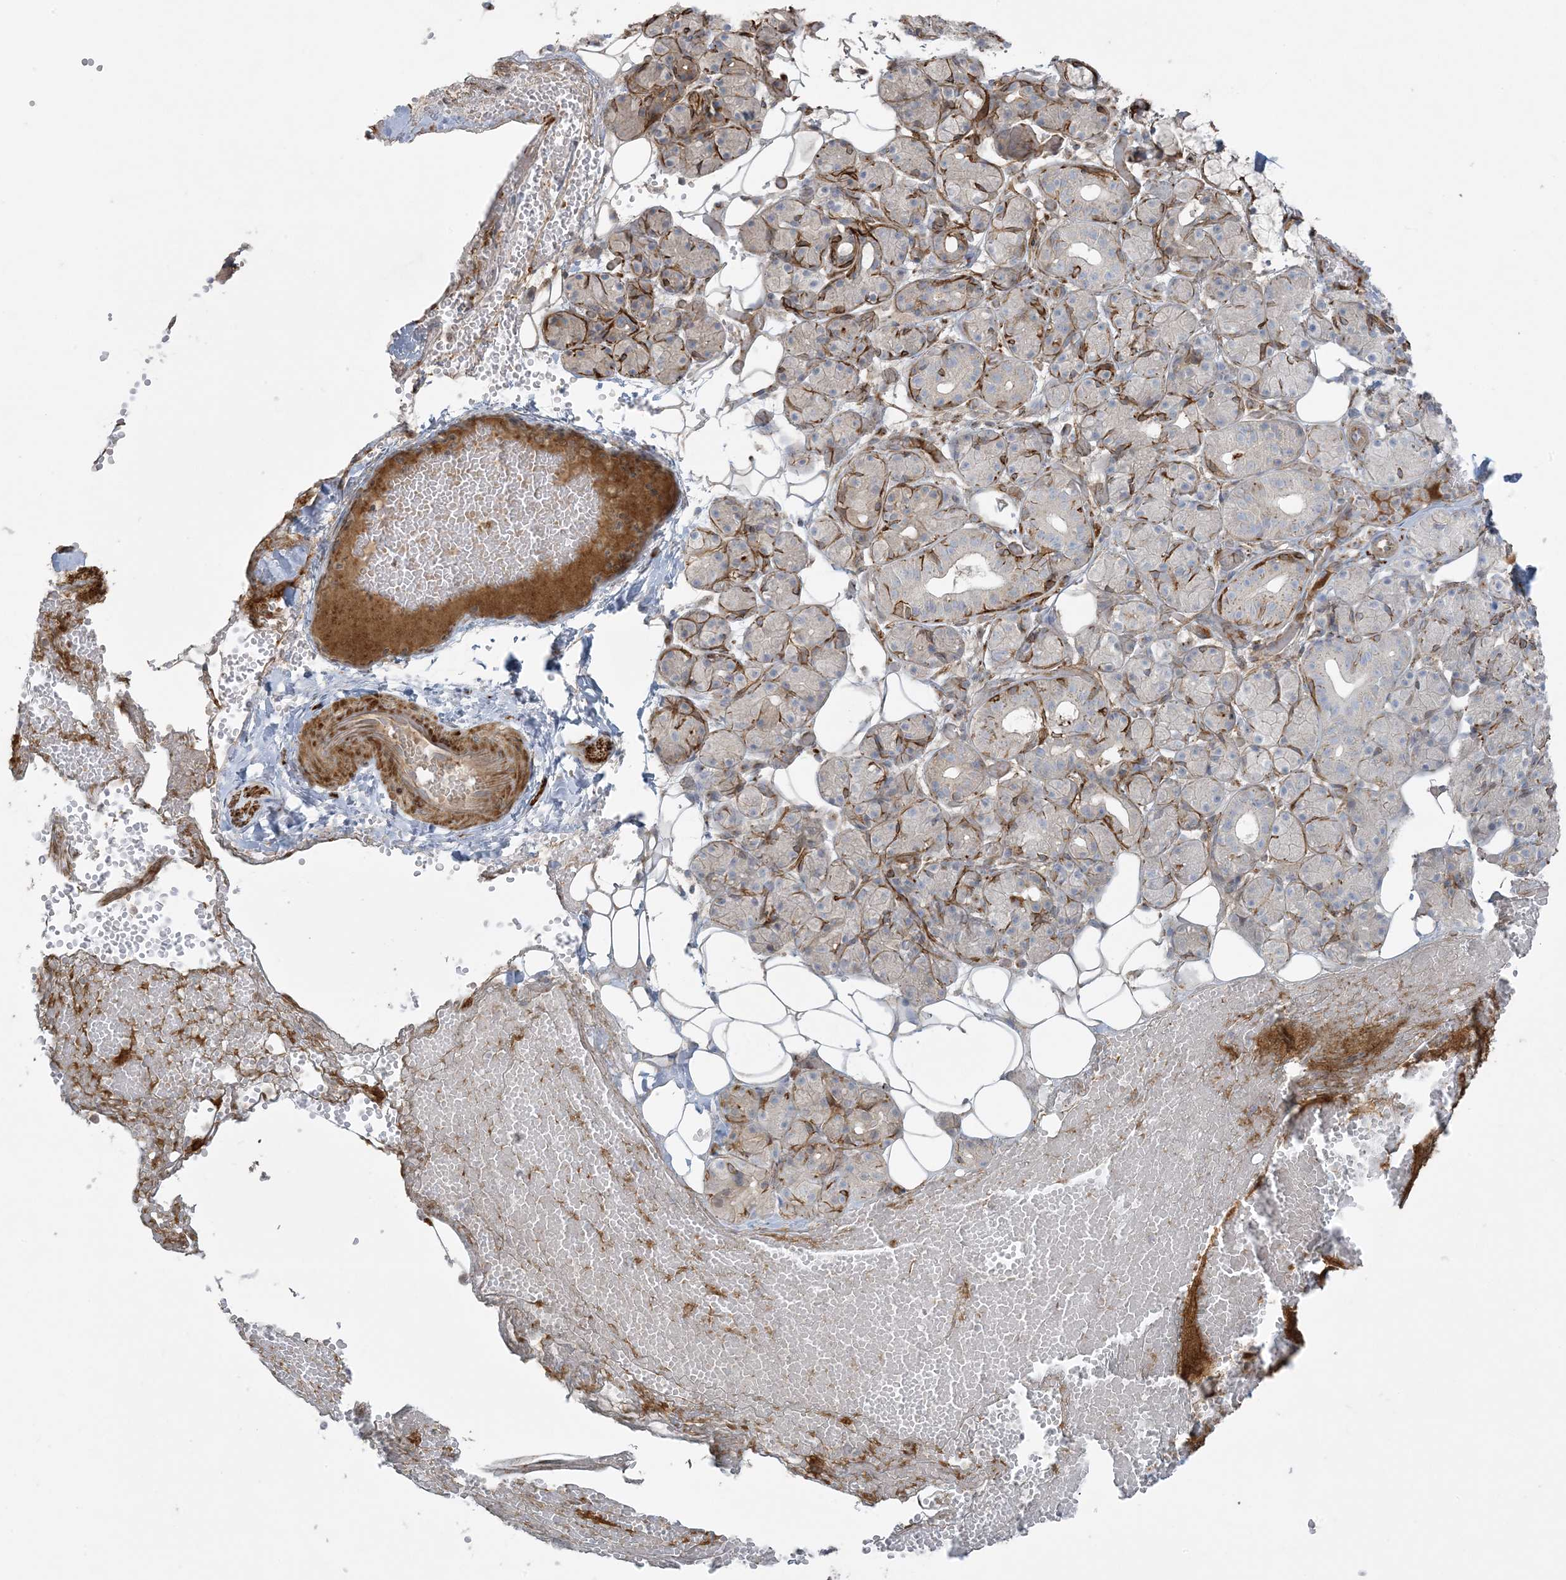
{"staining": {"intensity": "weak", "quantity": "<25%", "location": "cytoplasmic/membranous"}, "tissue": "salivary gland", "cell_type": "Glandular cells", "image_type": "normal", "snomed": [{"axis": "morphology", "description": "Normal tissue, NOS"}, {"axis": "topography", "description": "Salivary gland"}], "caption": "The image shows no staining of glandular cells in unremarkable salivary gland.", "gene": "PIK3R4", "patient": {"sex": "male", "age": 63}}